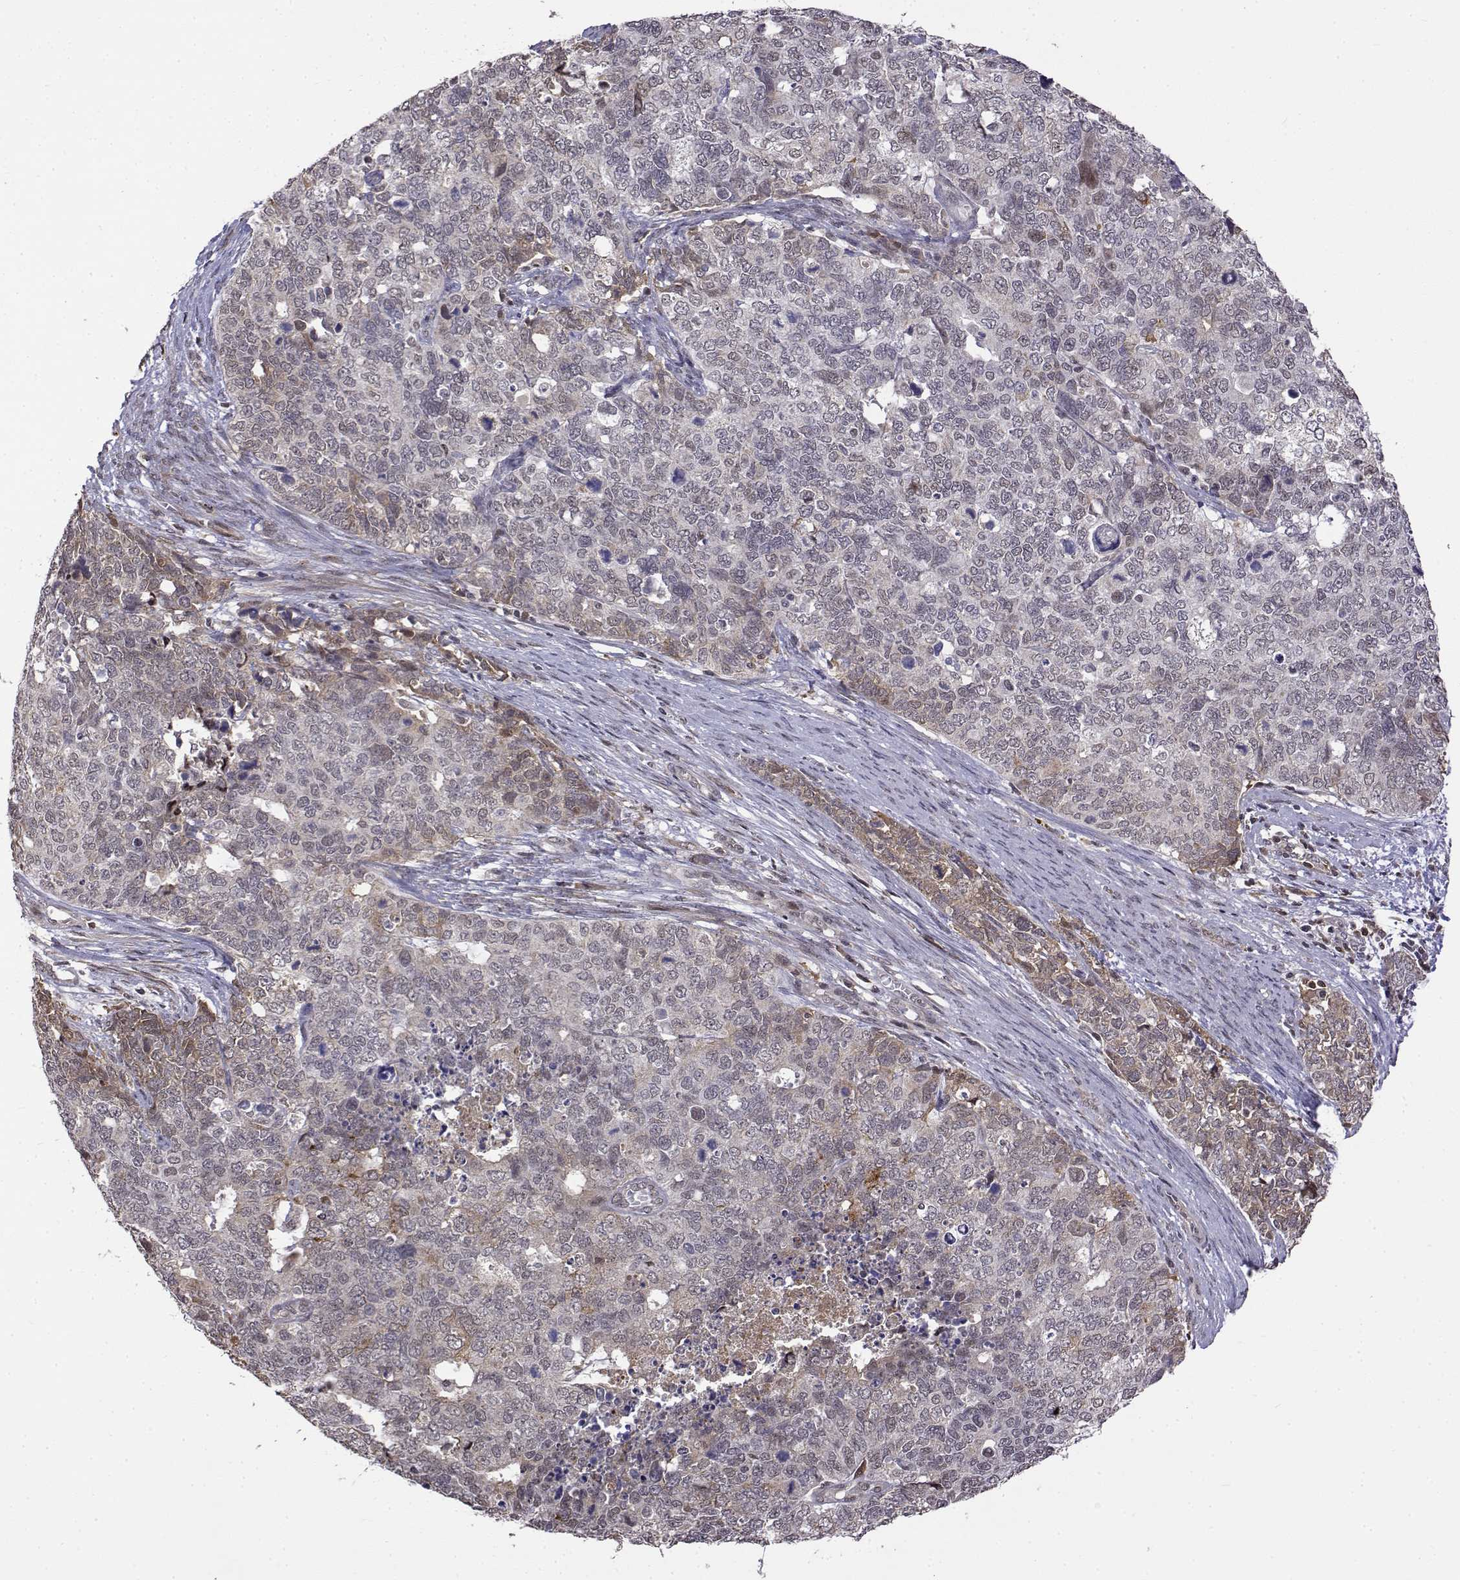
{"staining": {"intensity": "negative", "quantity": "none", "location": "none"}, "tissue": "cervical cancer", "cell_type": "Tumor cells", "image_type": "cancer", "snomed": [{"axis": "morphology", "description": "Squamous cell carcinoma, NOS"}, {"axis": "topography", "description": "Cervix"}], "caption": "A high-resolution image shows IHC staining of cervical cancer, which demonstrates no significant positivity in tumor cells. (Immunohistochemistry, brightfield microscopy, high magnification).", "gene": "ITGA7", "patient": {"sex": "female", "age": 63}}